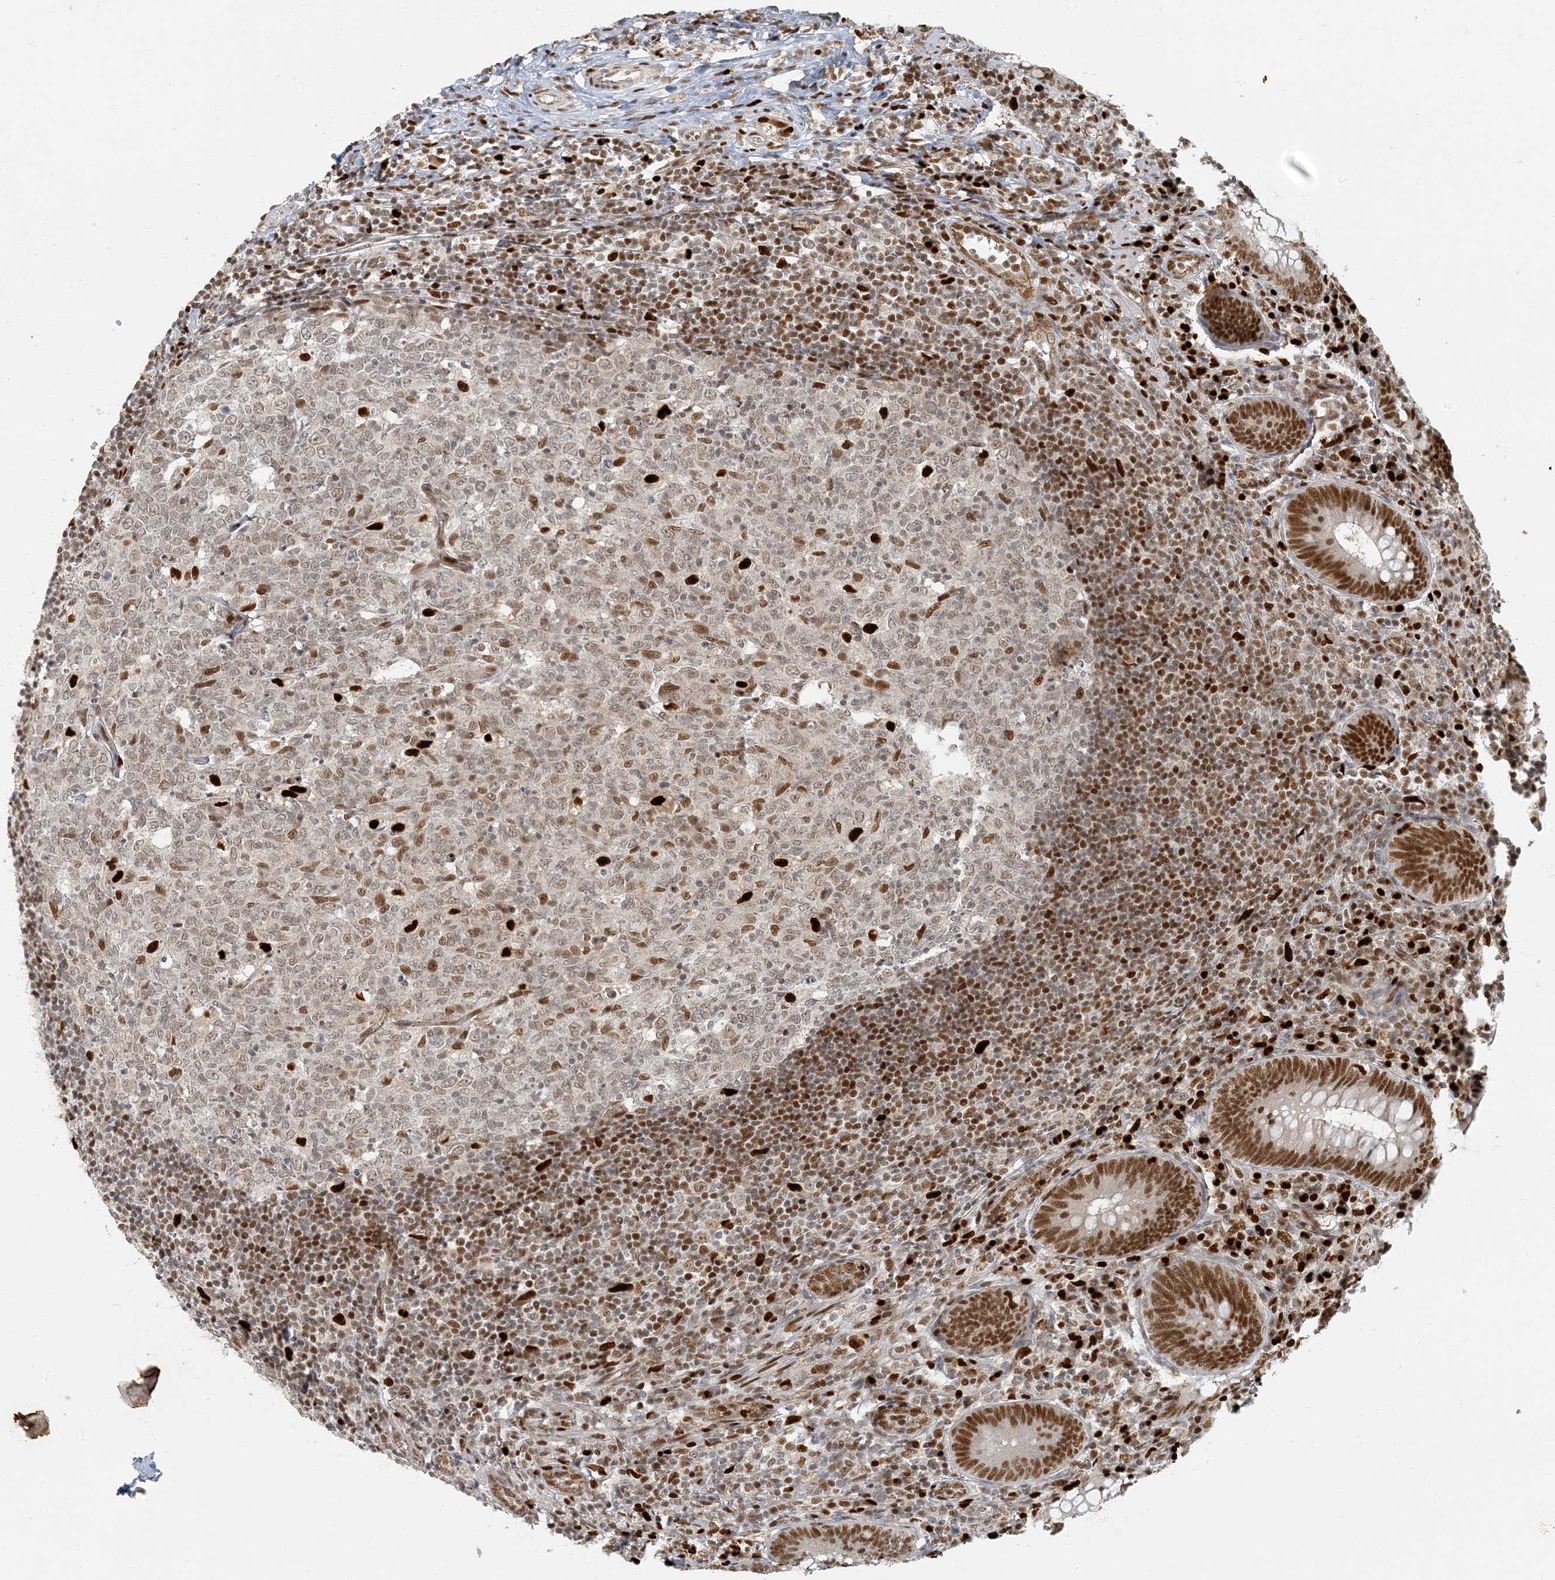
{"staining": {"intensity": "moderate", "quantity": ">75%", "location": "nuclear"}, "tissue": "appendix", "cell_type": "Glandular cells", "image_type": "normal", "snomed": [{"axis": "morphology", "description": "Normal tissue, NOS"}, {"axis": "topography", "description": "Appendix"}], "caption": "Immunohistochemistry (IHC) of unremarkable appendix displays medium levels of moderate nuclear positivity in approximately >75% of glandular cells. (DAB (3,3'-diaminobenzidine) IHC, brown staining for protein, blue staining for nuclei).", "gene": "AK9", "patient": {"sex": "male", "age": 14}}